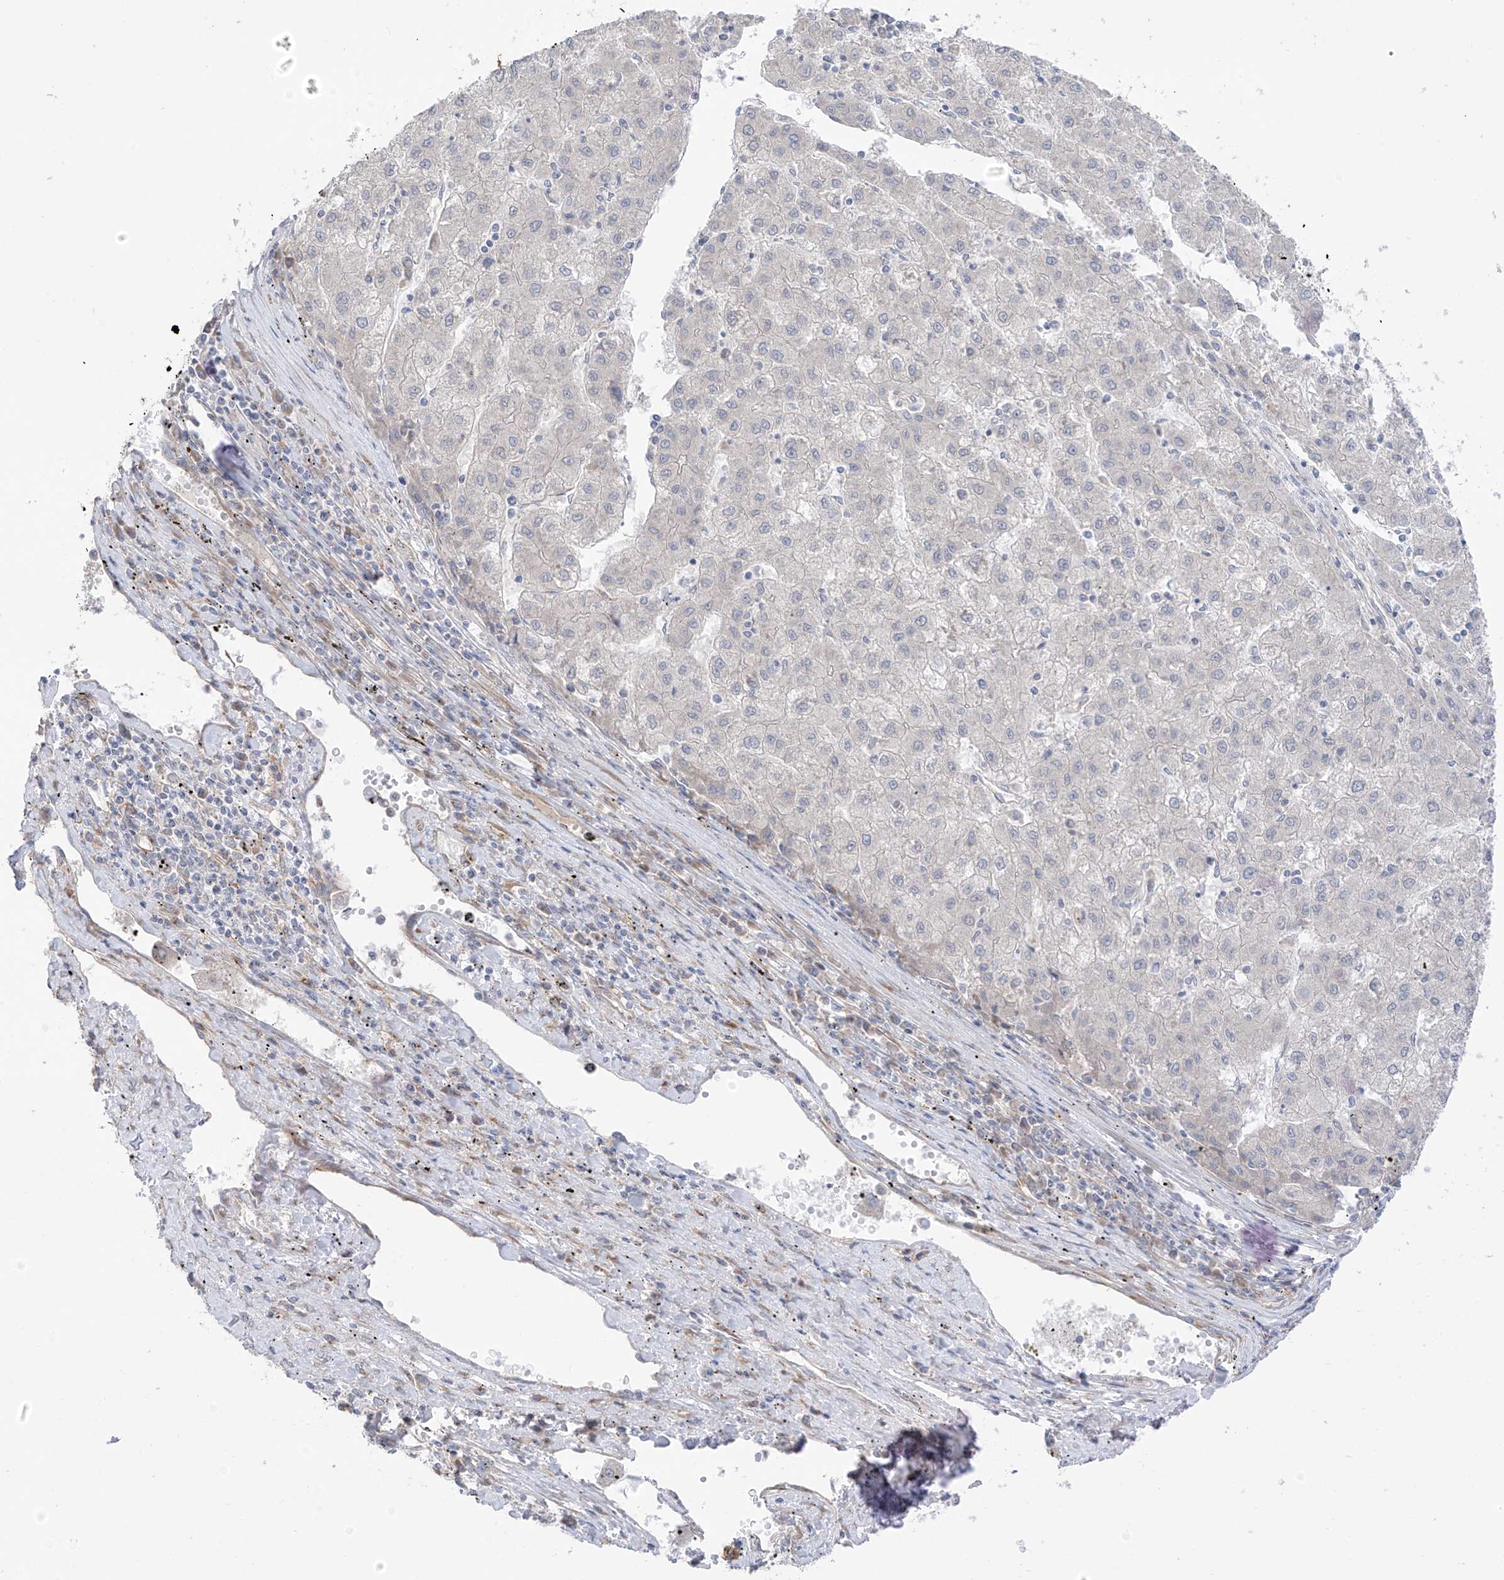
{"staining": {"intensity": "negative", "quantity": "none", "location": "none"}, "tissue": "liver cancer", "cell_type": "Tumor cells", "image_type": "cancer", "snomed": [{"axis": "morphology", "description": "Carcinoma, Hepatocellular, NOS"}, {"axis": "topography", "description": "Liver"}], "caption": "Liver cancer (hepatocellular carcinoma) was stained to show a protein in brown. There is no significant staining in tumor cells.", "gene": "NALCN", "patient": {"sex": "male", "age": 72}}